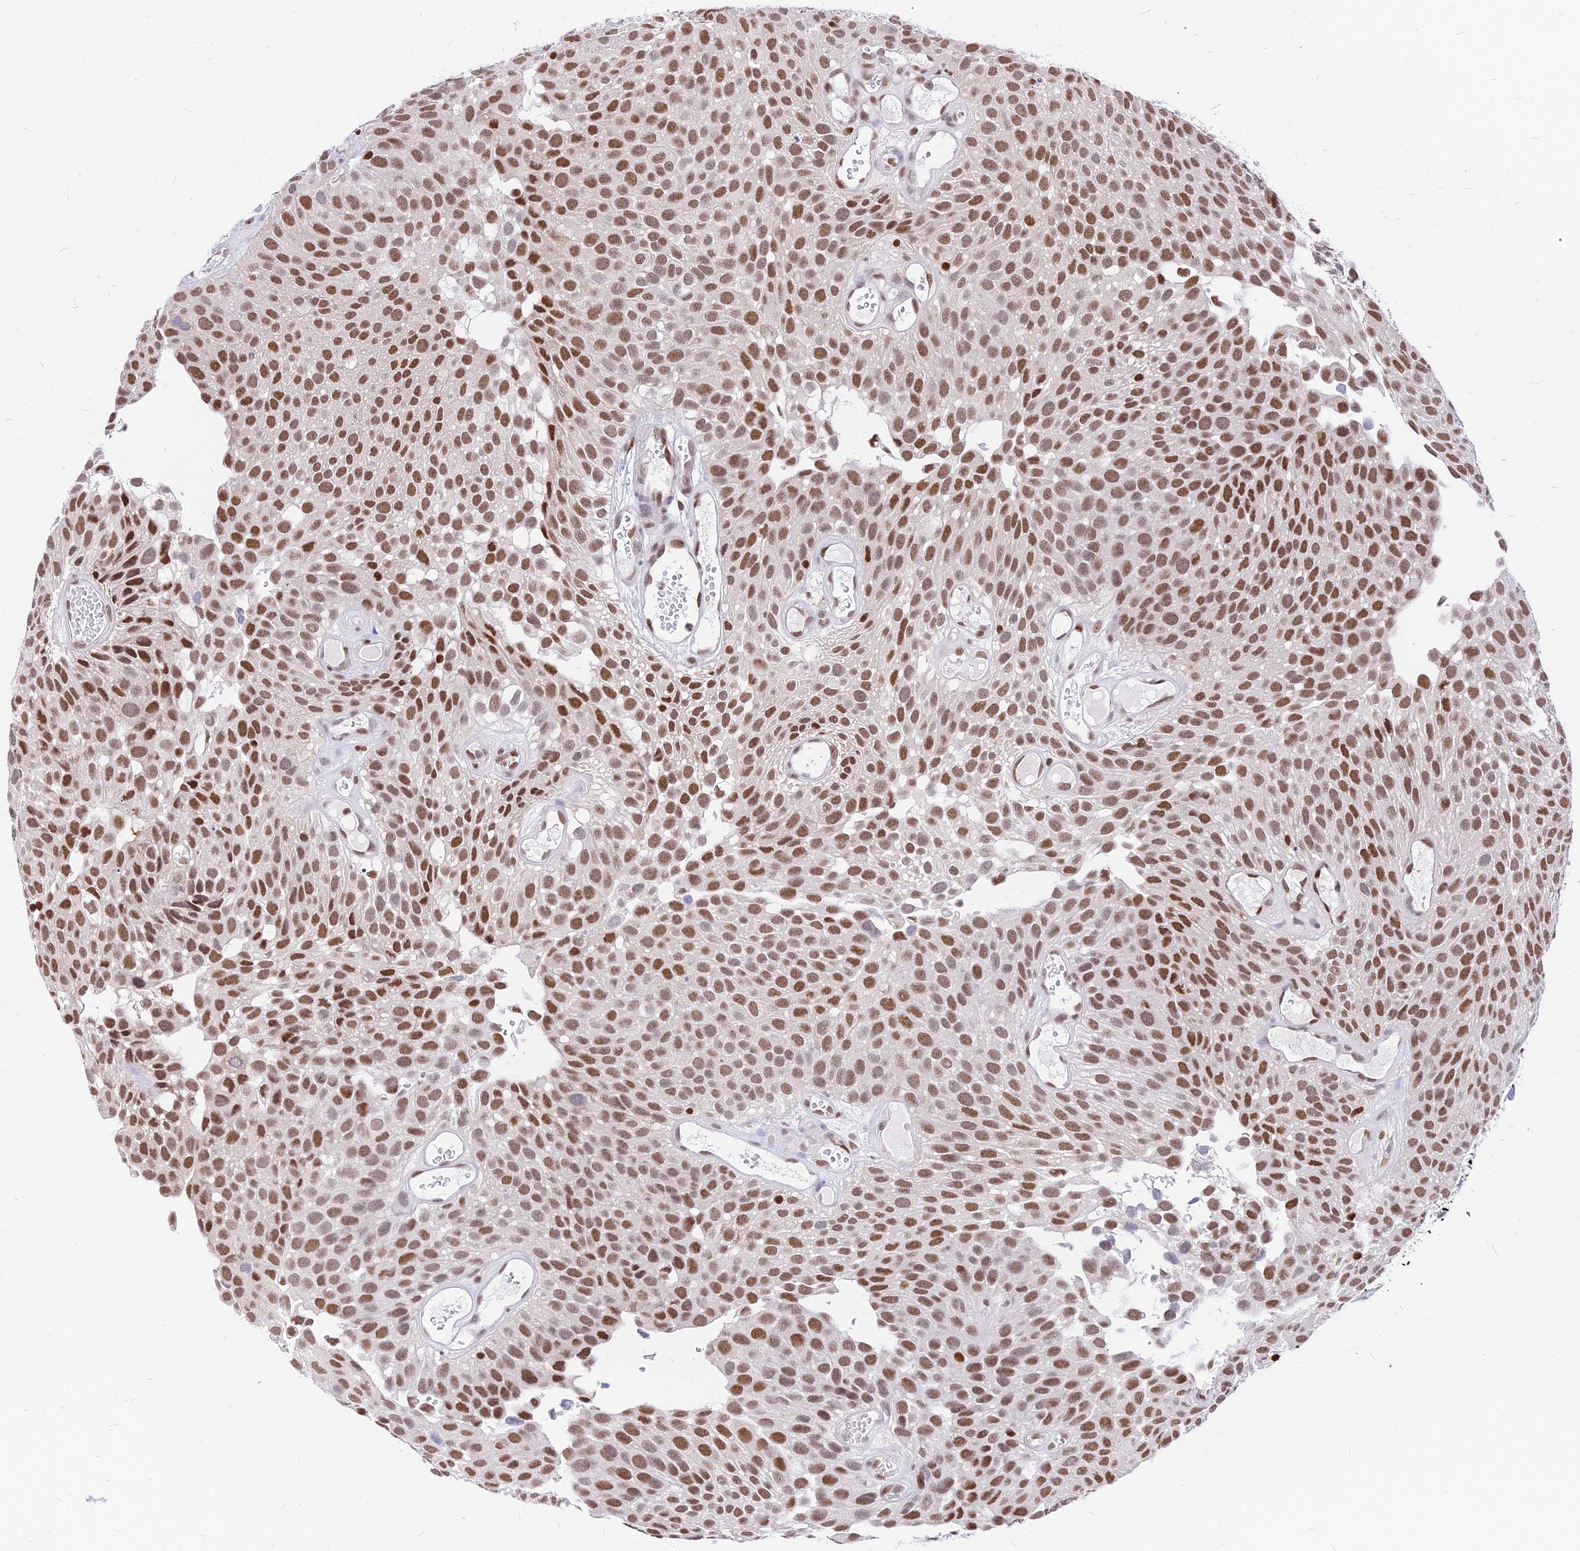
{"staining": {"intensity": "moderate", "quantity": ">75%", "location": "nuclear"}, "tissue": "urothelial cancer", "cell_type": "Tumor cells", "image_type": "cancer", "snomed": [{"axis": "morphology", "description": "Urothelial carcinoma, Low grade"}, {"axis": "topography", "description": "Urinary bladder"}], "caption": "Moderate nuclear staining for a protein is present in approximately >75% of tumor cells of low-grade urothelial carcinoma using immunohistochemistry.", "gene": "PAXX", "patient": {"sex": "male", "age": 89}}